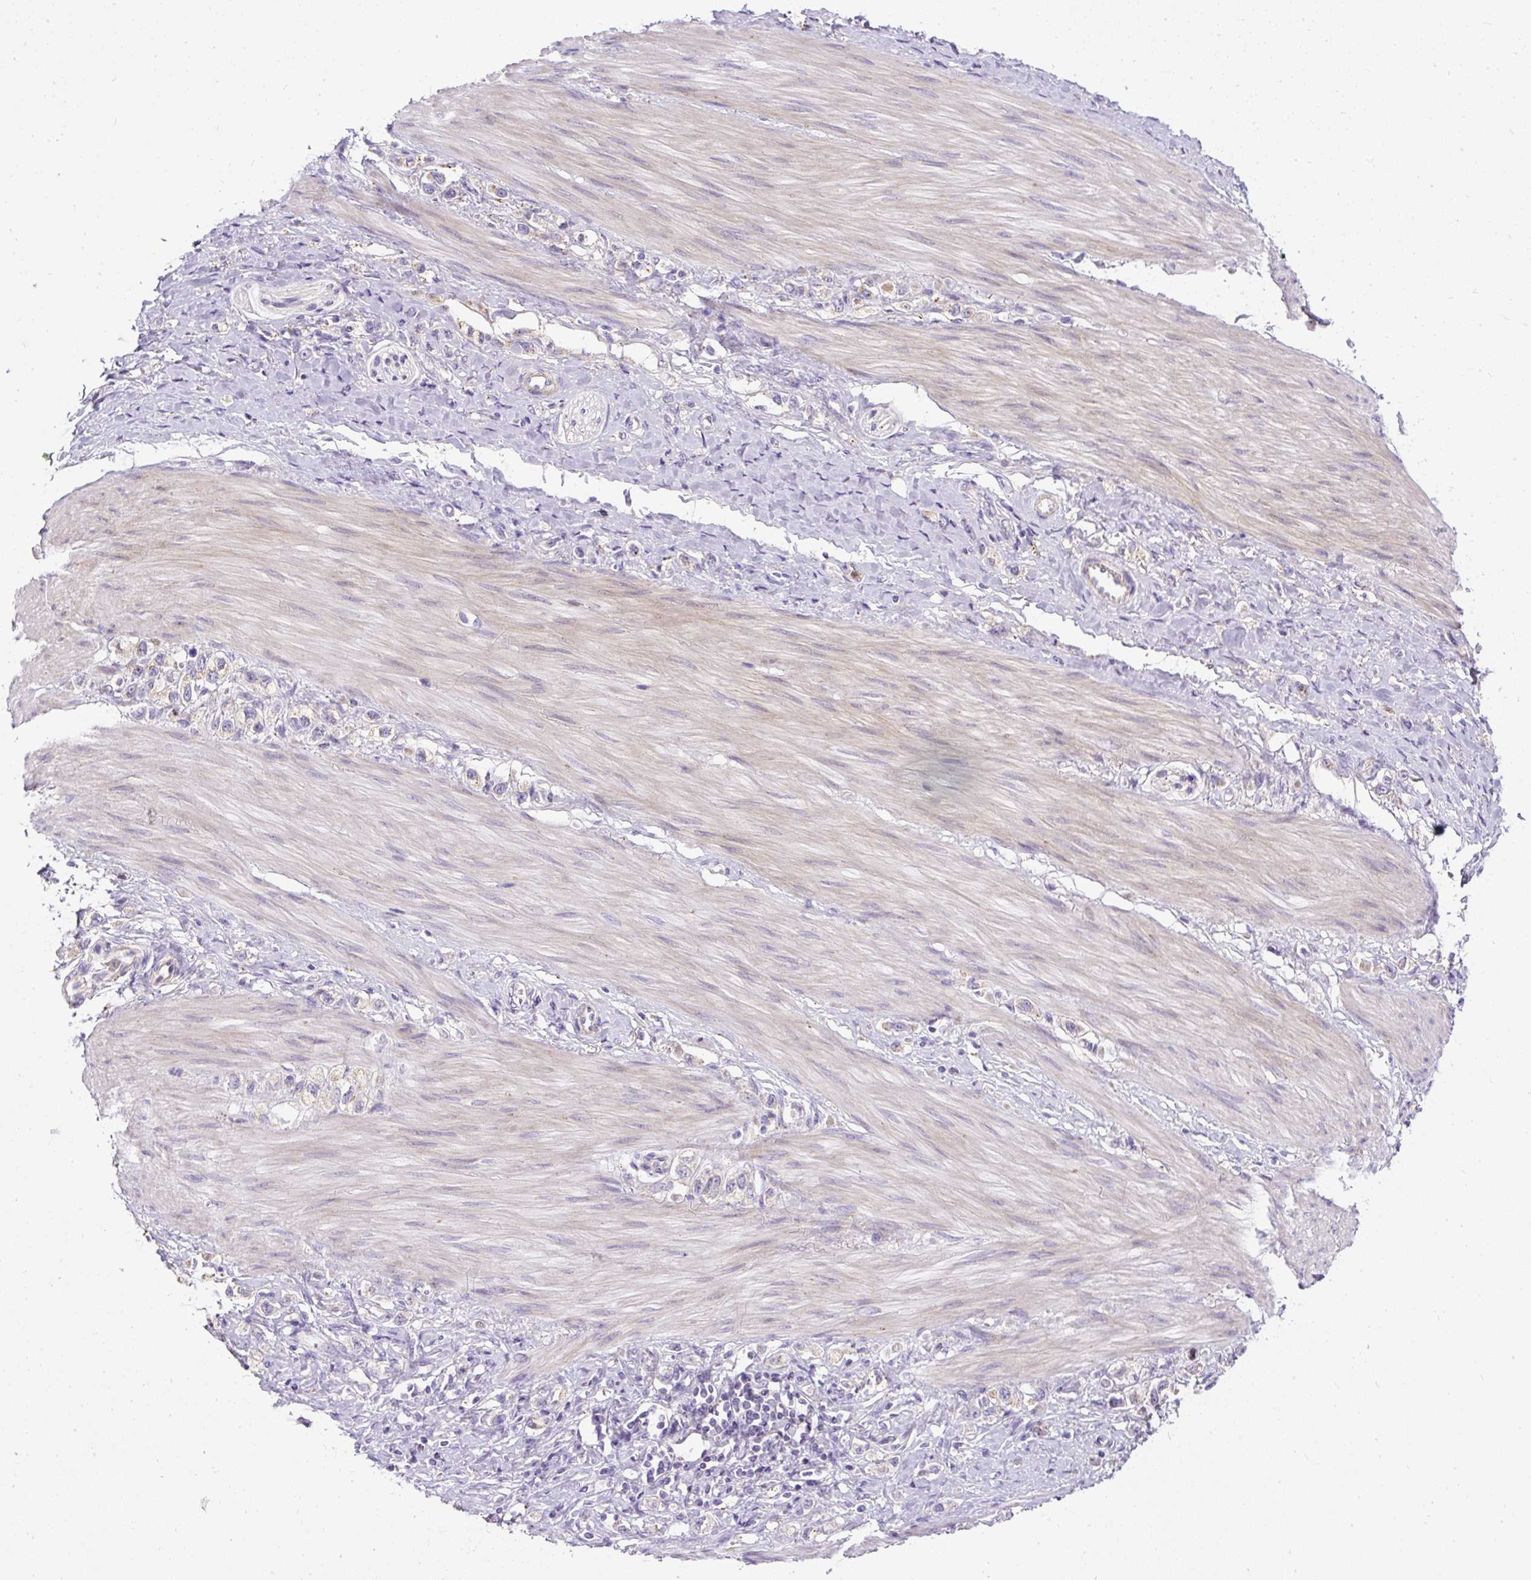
{"staining": {"intensity": "negative", "quantity": "none", "location": "none"}, "tissue": "stomach cancer", "cell_type": "Tumor cells", "image_type": "cancer", "snomed": [{"axis": "morphology", "description": "Adenocarcinoma, NOS"}, {"axis": "topography", "description": "Stomach"}], "caption": "DAB (3,3'-diaminobenzidine) immunohistochemical staining of stomach cancer shows no significant expression in tumor cells. (DAB (3,3'-diaminobenzidine) IHC visualized using brightfield microscopy, high magnification).", "gene": "CFAP47", "patient": {"sex": "female", "age": 65}}